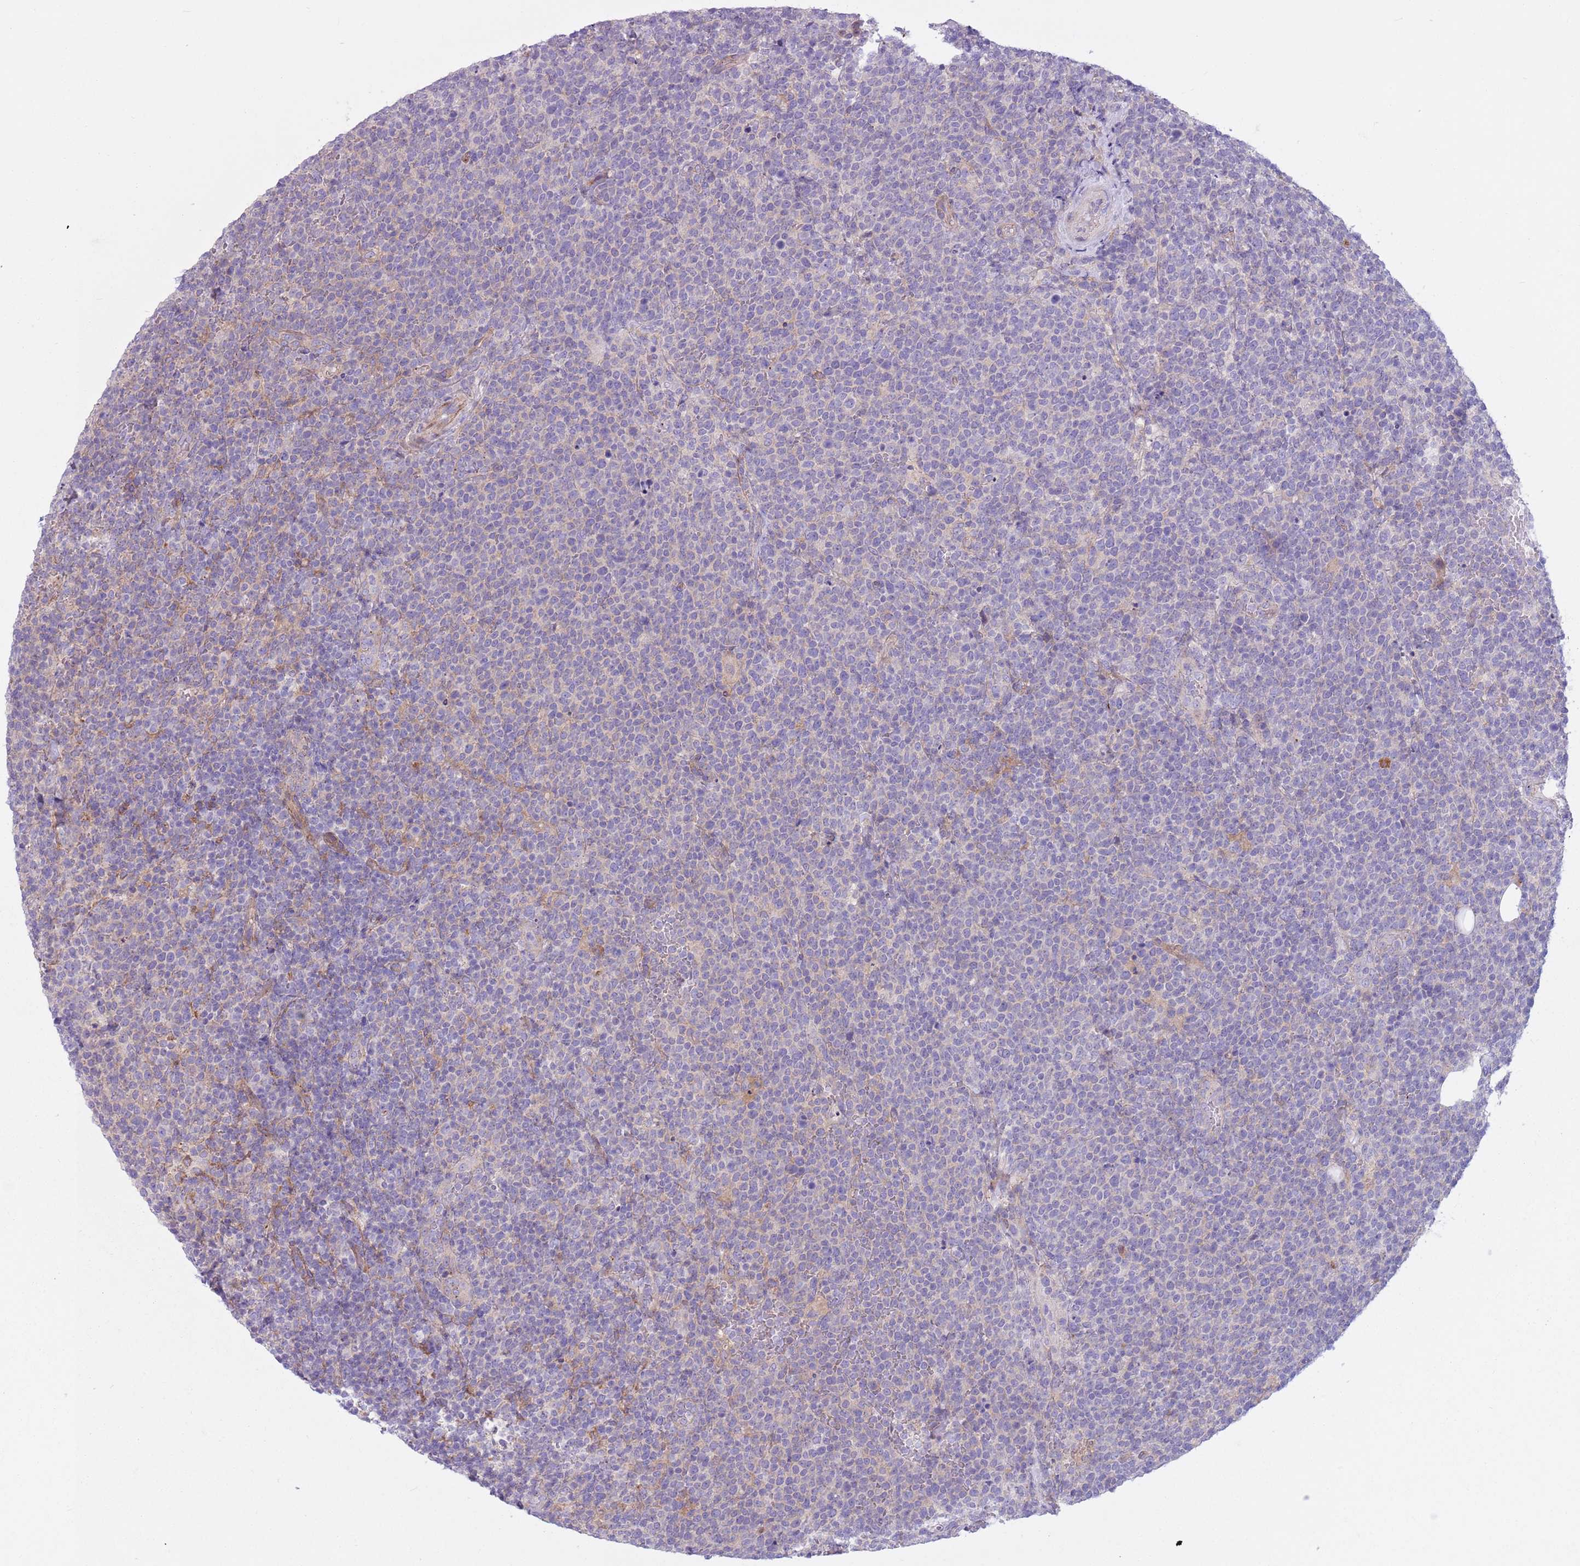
{"staining": {"intensity": "negative", "quantity": "none", "location": "none"}, "tissue": "lymphoma", "cell_type": "Tumor cells", "image_type": "cancer", "snomed": [{"axis": "morphology", "description": "Malignant lymphoma, non-Hodgkin's type, High grade"}, {"axis": "topography", "description": "Lymph node"}], "caption": "This is an IHC image of human high-grade malignant lymphoma, non-Hodgkin's type. There is no positivity in tumor cells.", "gene": "SNX6", "patient": {"sex": "male", "age": 61}}